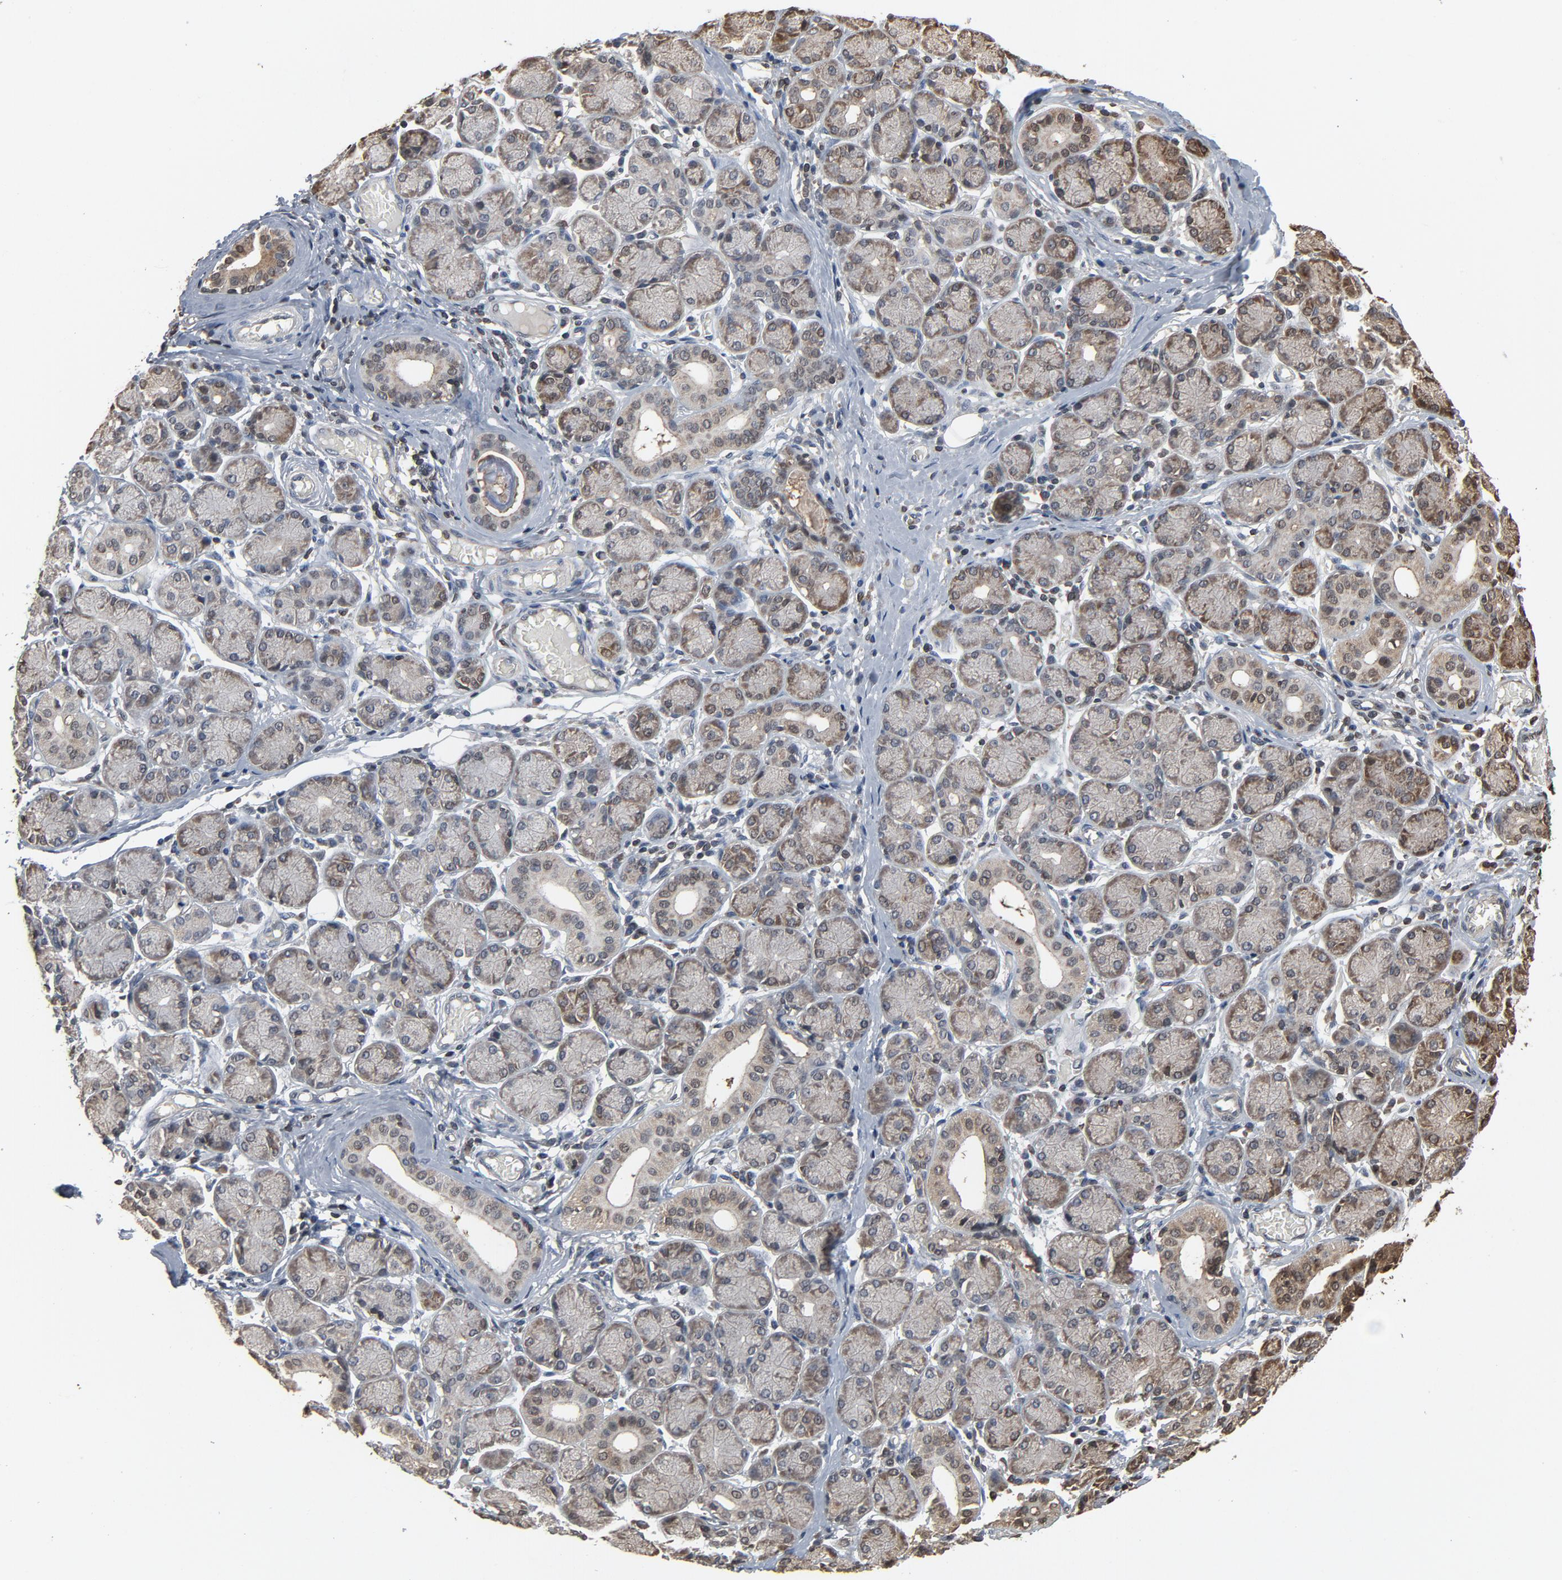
{"staining": {"intensity": "weak", "quantity": "<25%", "location": "cytoplasmic/membranous,nuclear"}, "tissue": "salivary gland", "cell_type": "Glandular cells", "image_type": "normal", "snomed": [{"axis": "morphology", "description": "Normal tissue, NOS"}, {"axis": "topography", "description": "Salivary gland"}], "caption": "DAB (3,3'-diaminobenzidine) immunohistochemical staining of unremarkable human salivary gland displays no significant staining in glandular cells.", "gene": "UBE2D1", "patient": {"sex": "female", "age": 24}}